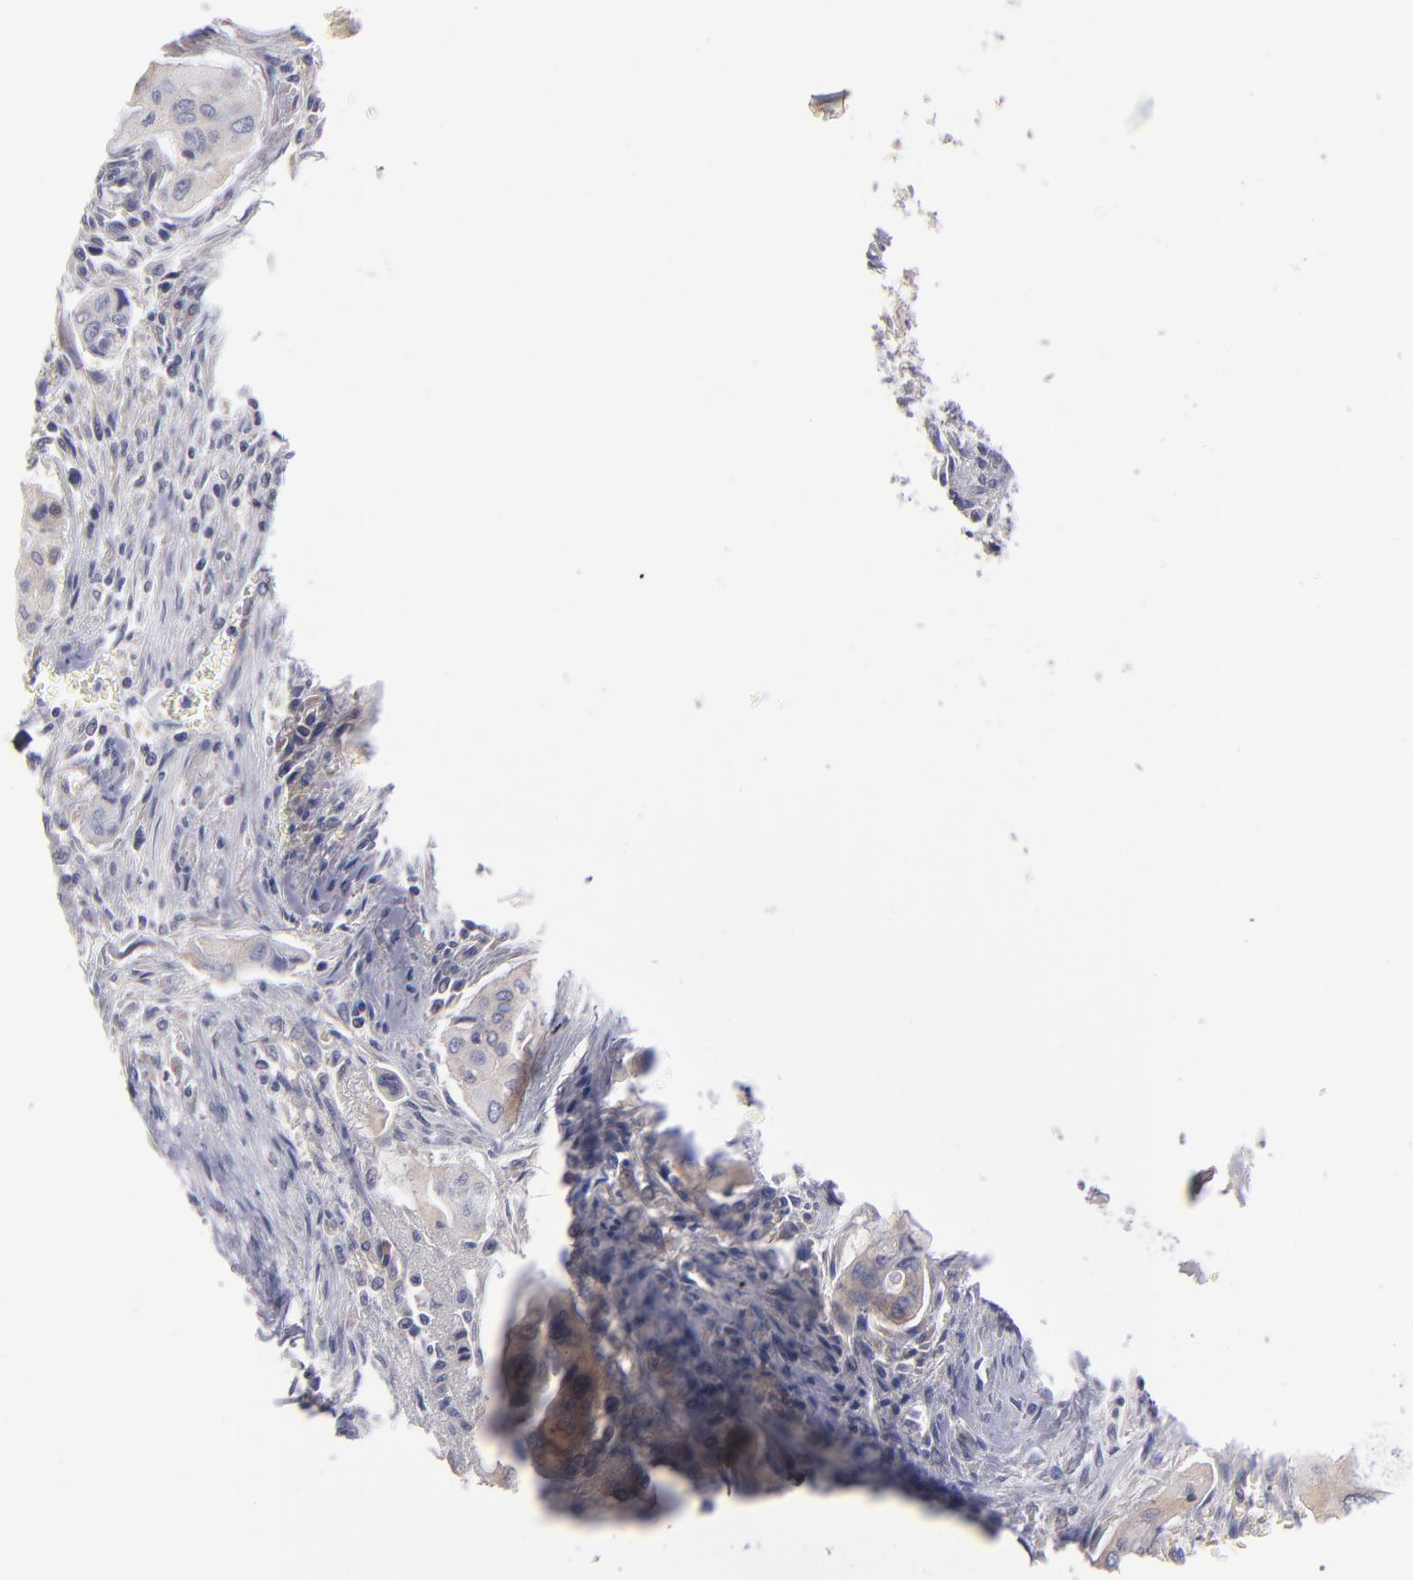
{"staining": {"intensity": "weak", "quantity": ">75%", "location": "cytoplasmic/membranous"}, "tissue": "pancreatic cancer", "cell_type": "Tumor cells", "image_type": "cancer", "snomed": [{"axis": "morphology", "description": "Adenocarcinoma, NOS"}, {"axis": "topography", "description": "Pancreas"}], "caption": "A photomicrograph showing weak cytoplasmic/membranous staining in about >75% of tumor cells in adenocarcinoma (pancreatic), as visualized by brown immunohistochemical staining.", "gene": "EIF3L", "patient": {"sex": "male", "age": 77}}